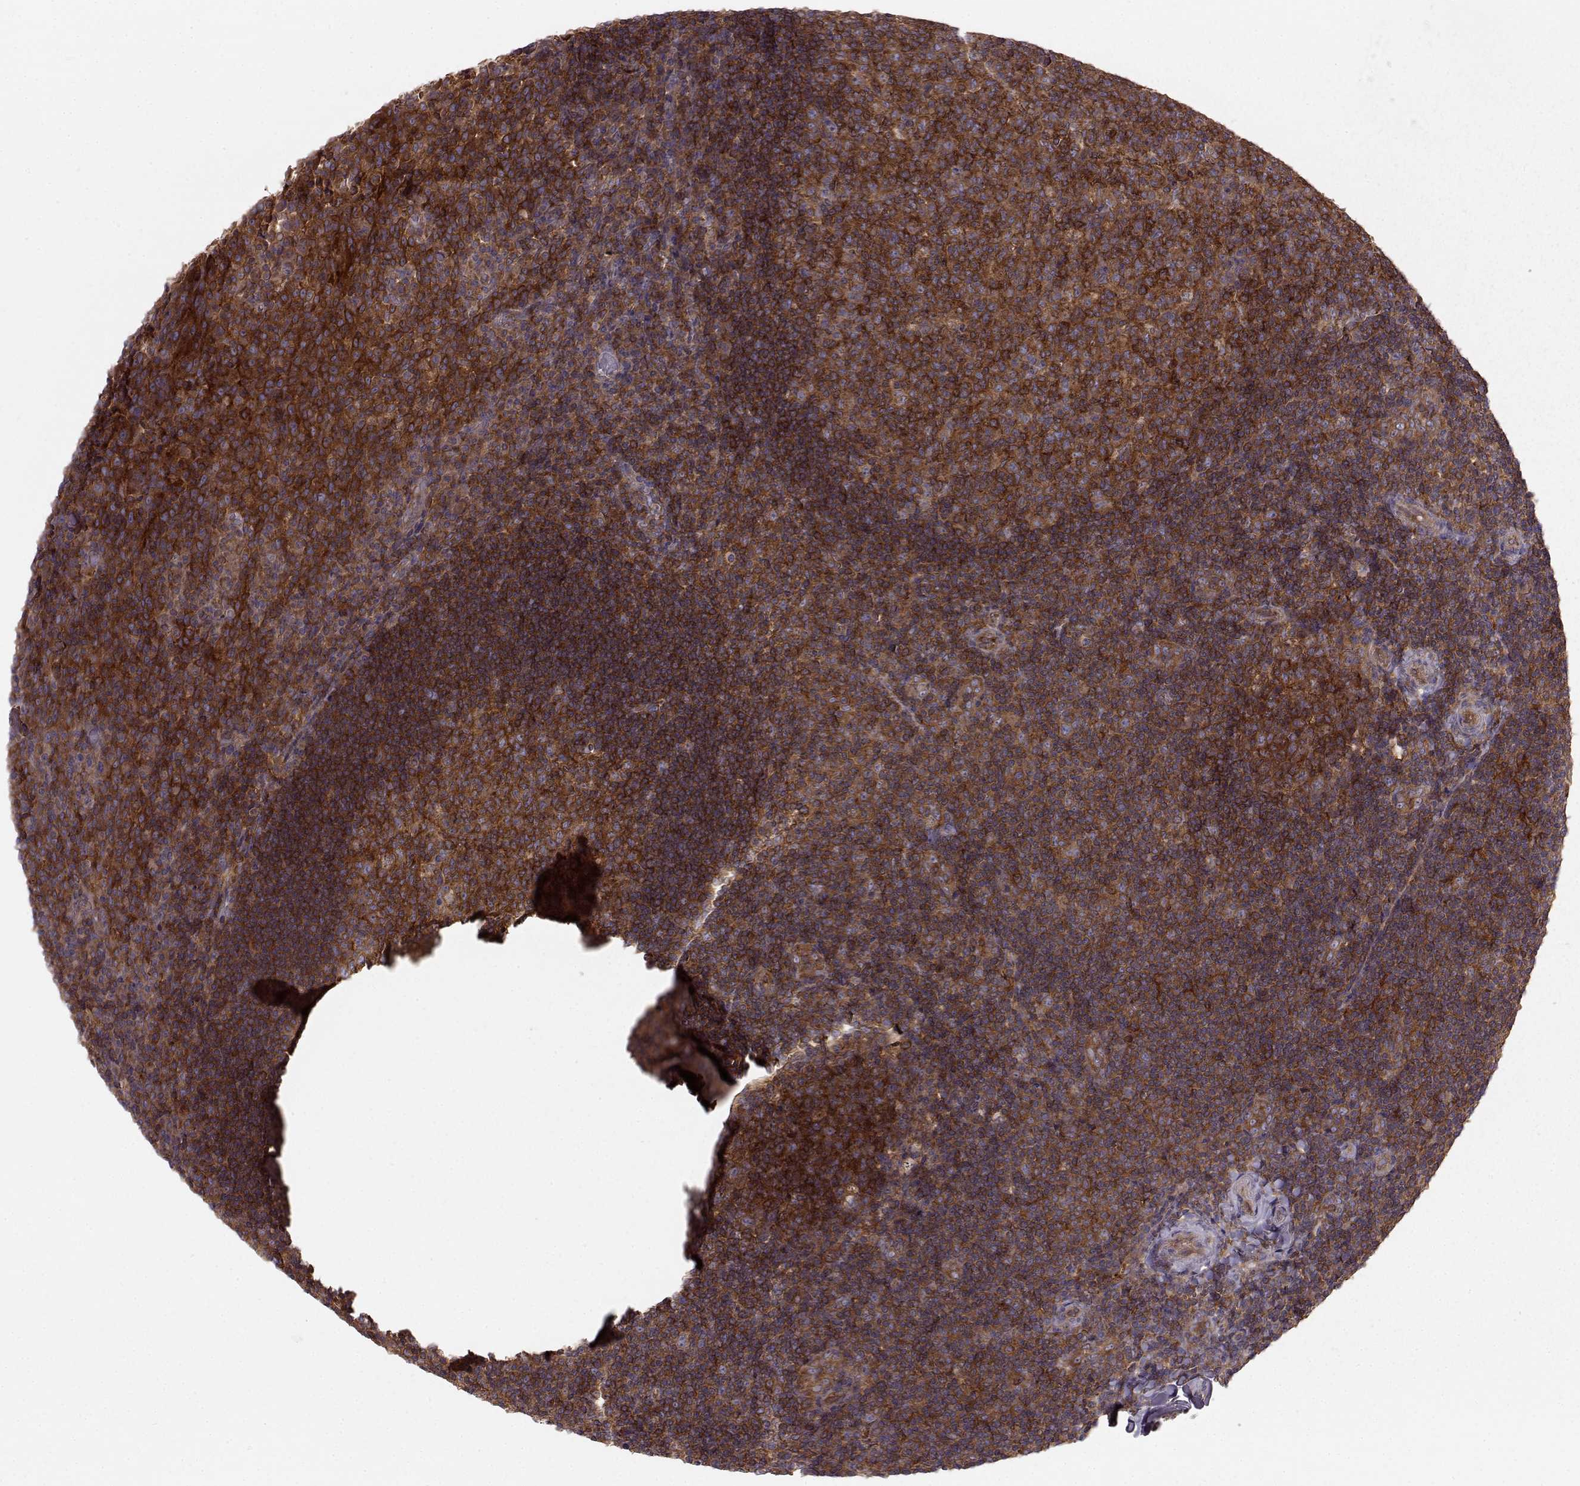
{"staining": {"intensity": "strong", "quantity": ">75%", "location": "cytoplasmic/membranous"}, "tissue": "tonsil", "cell_type": "Germinal center cells", "image_type": "normal", "snomed": [{"axis": "morphology", "description": "Normal tissue, NOS"}, {"axis": "topography", "description": "Tonsil"}], "caption": "Tonsil was stained to show a protein in brown. There is high levels of strong cytoplasmic/membranous positivity in about >75% of germinal center cells. Immunohistochemistry (ihc) stains the protein in brown and the nuclei are stained blue.", "gene": "RABGAP1", "patient": {"sex": "male", "age": 17}}